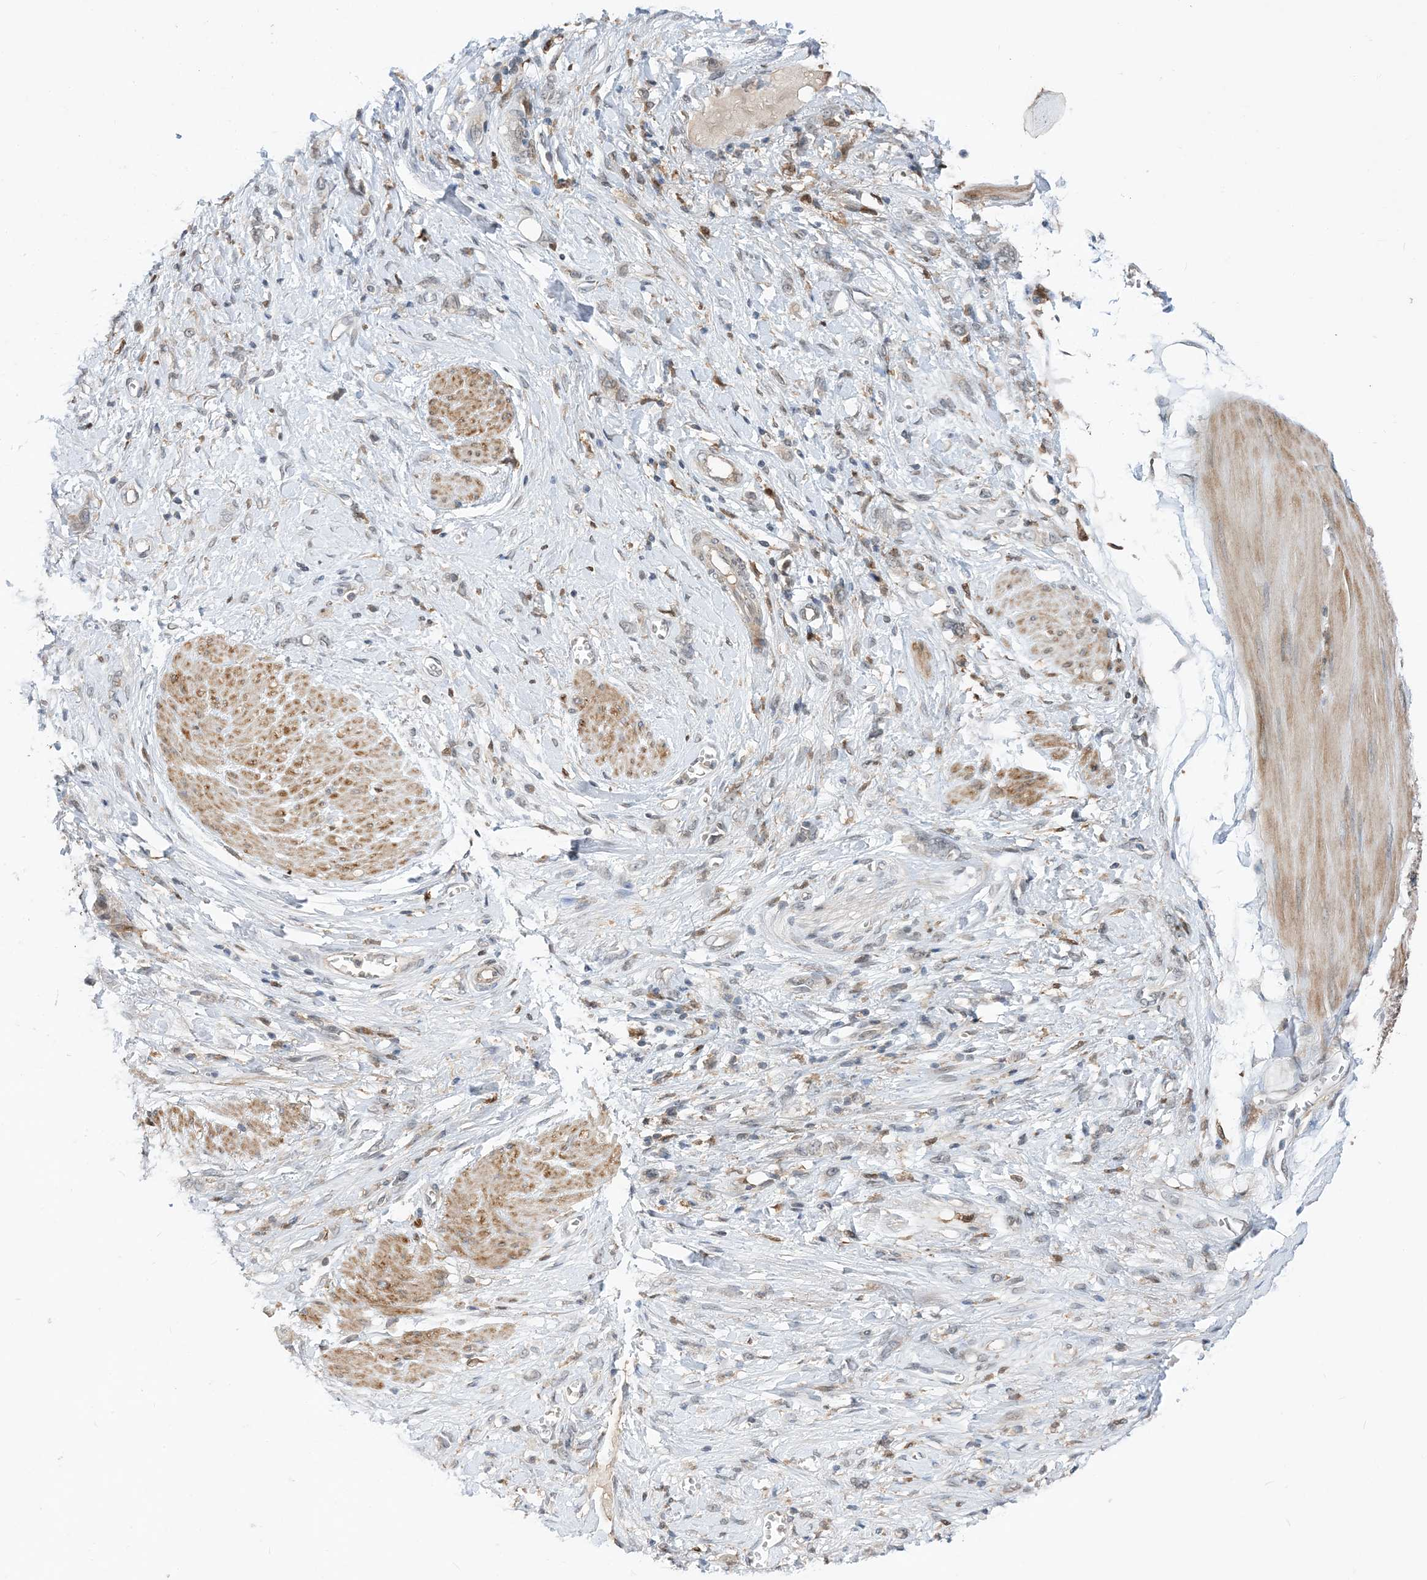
{"staining": {"intensity": "negative", "quantity": "none", "location": "none"}, "tissue": "stomach cancer", "cell_type": "Tumor cells", "image_type": "cancer", "snomed": [{"axis": "morphology", "description": "Adenocarcinoma, NOS"}, {"axis": "topography", "description": "Stomach"}], "caption": "Immunohistochemistry (IHC) image of neoplastic tissue: adenocarcinoma (stomach) stained with DAB reveals no significant protein expression in tumor cells. (DAB (3,3'-diaminobenzidine) immunohistochemistry, high magnification).", "gene": "NAGK", "patient": {"sex": "female", "age": 76}}